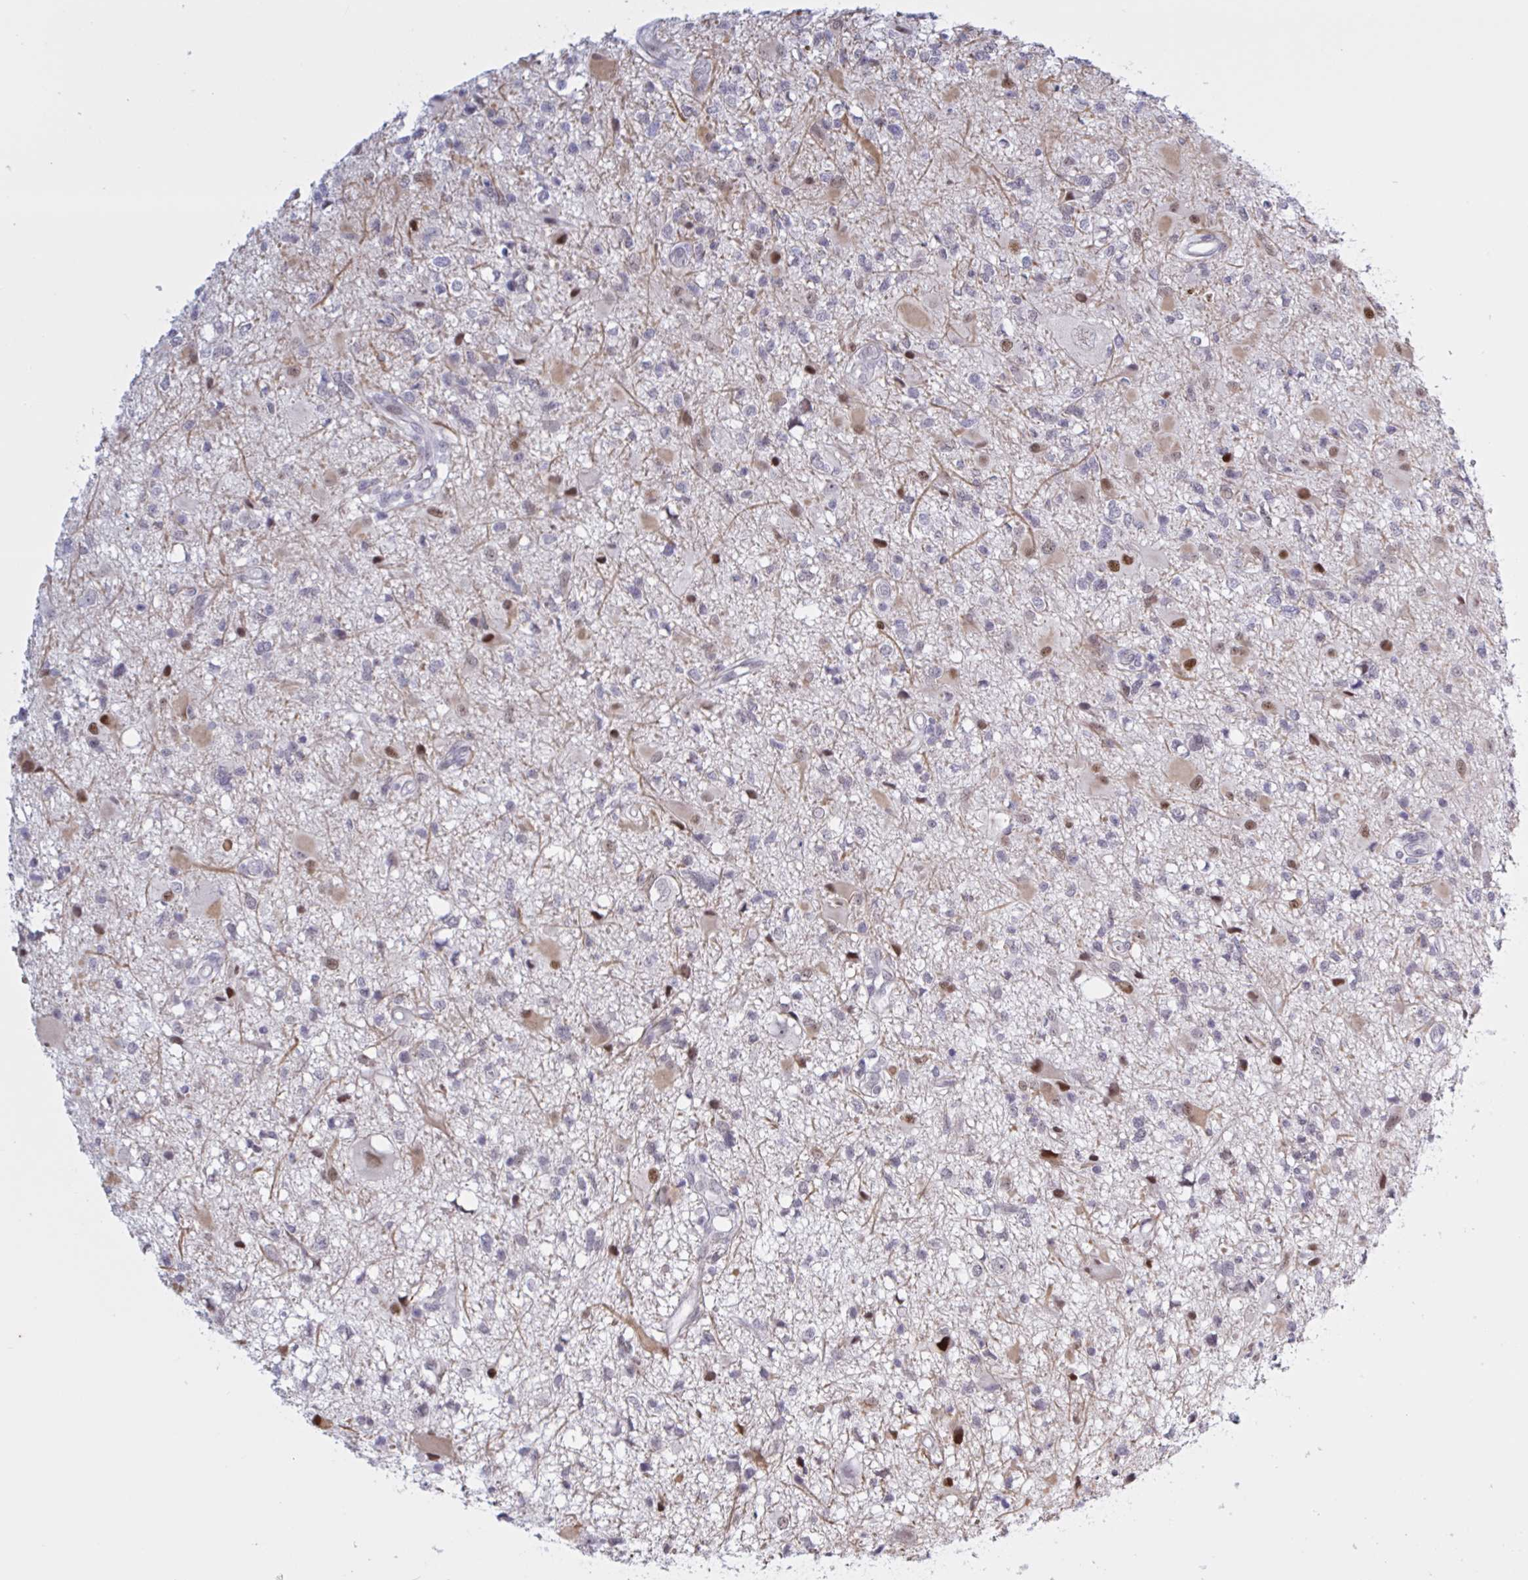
{"staining": {"intensity": "negative", "quantity": "none", "location": "none"}, "tissue": "glioma", "cell_type": "Tumor cells", "image_type": "cancer", "snomed": [{"axis": "morphology", "description": "Glioma, malignant, High grade"}, {"axis": "topography", "description": "Brain"}], "caption": "There is no significant staining in tumor cells of malignant glioma (high-grade).", "gene": "PRMT6", "patient": {"sex": "male", "age": 54}}